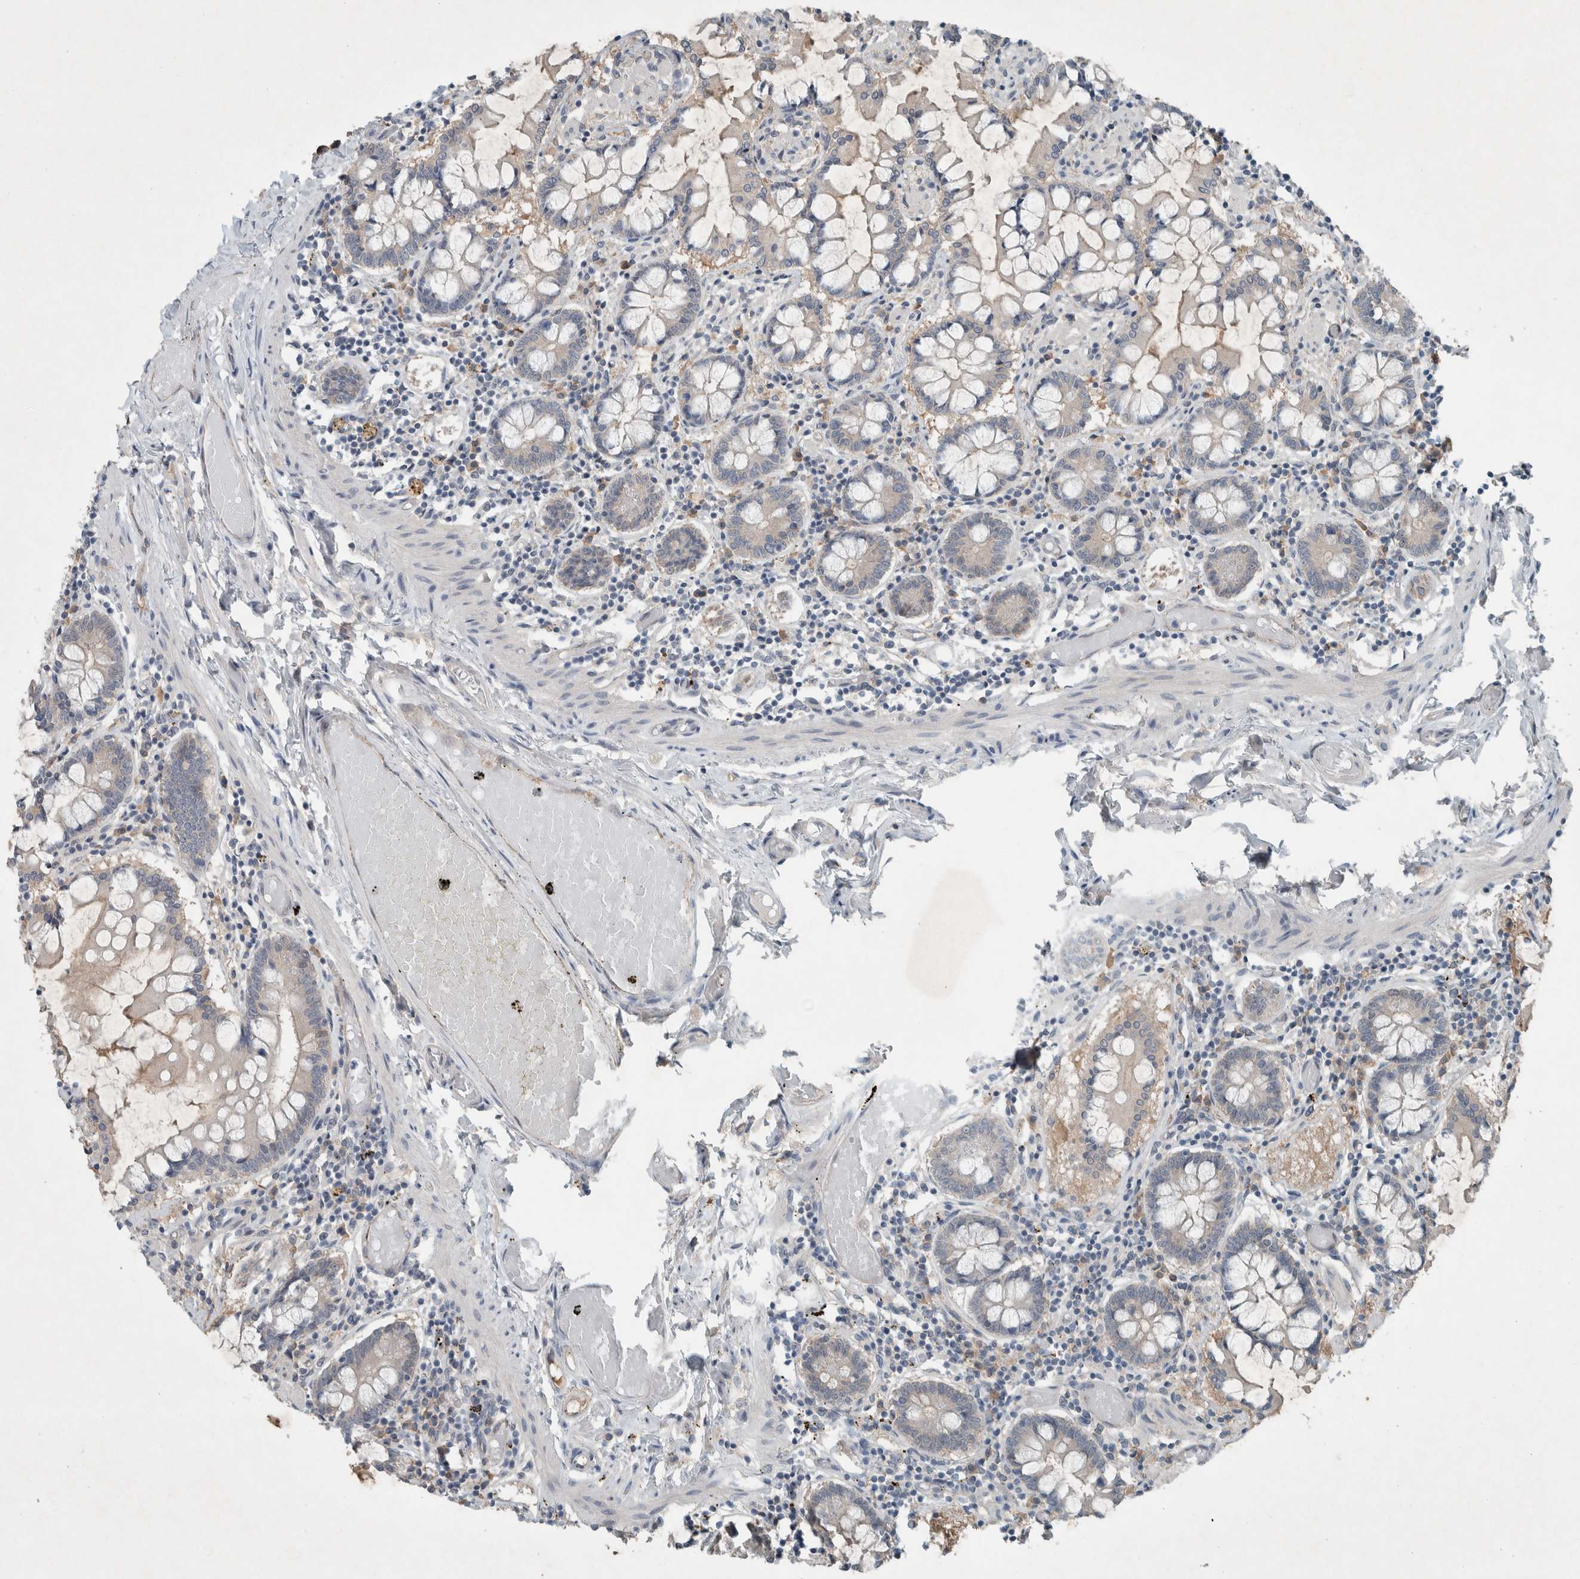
{"staining": {"intensity": "weak", "quantity": "25%-75%", "location": "cytoplasmic/membranous"}, "tissue": "small intestine", "cell_type": "Glandular cells", "image_type": "normal", "snomed": [{"axis": "morphology", "description": "Normal tissue, NOS"}, {"axis": "topography", "description": "Small intestine"}], "caption": "Brown immunohistochemical staining in benign small intestine exhibits weak cytoplasmic/membranous expression in about 25%-75% of glandular cells.", "gene": "ENSG00000285245", "patient": {"sex": "male", "age": 41}}